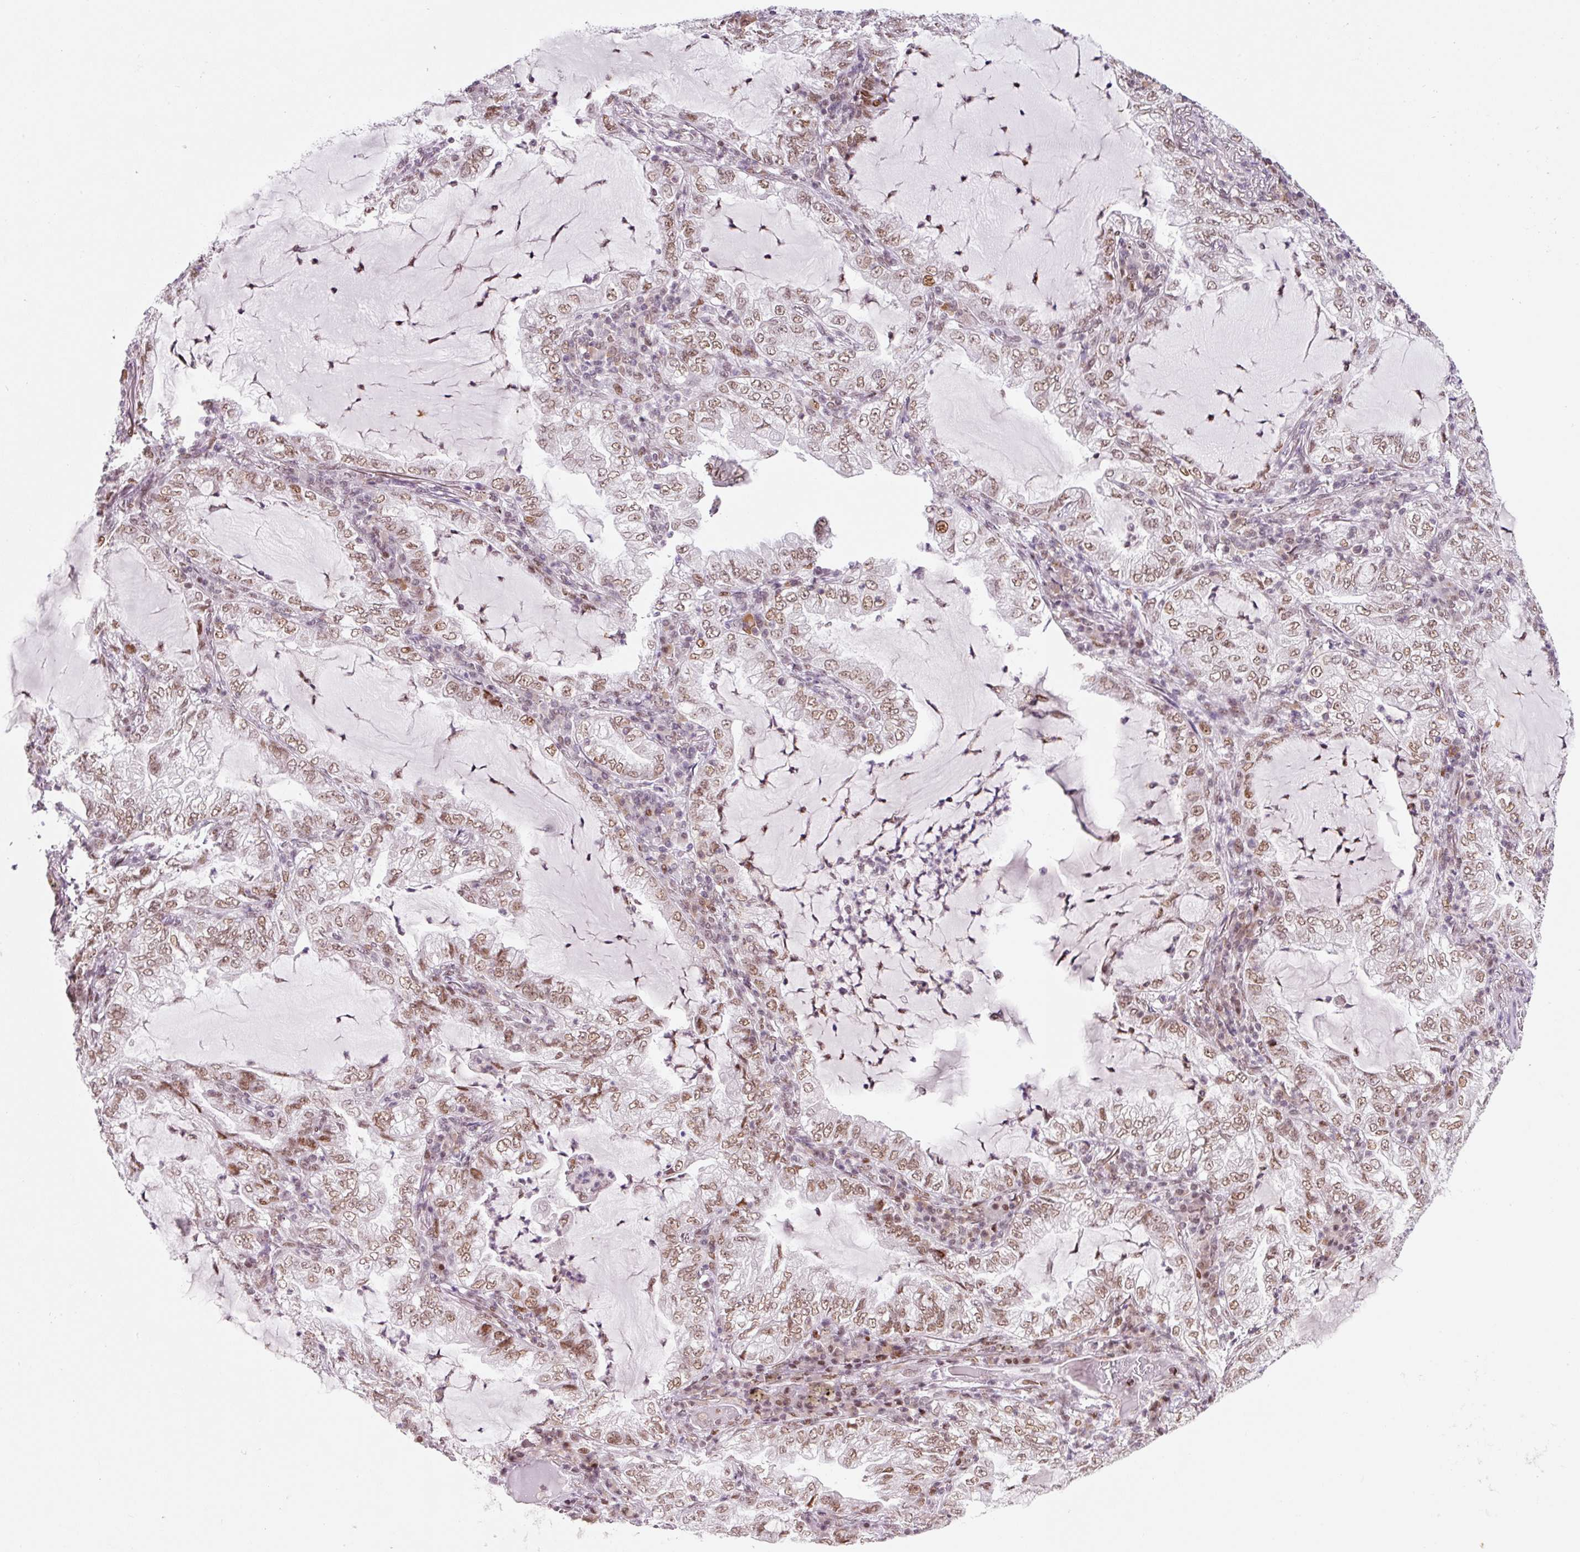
{"staining": {"intensity": "moderate", "quantity": ">75%", "location": "nuclear"}, "tissue": "lung cancer", "cell_type": "Tumor cells", "image_type": "cancer", "snomed": [{"axis": "morphology", "description": "Adenocarcinoma, NOS"}, {"axis": "topography", "description": "Lung"}], "caption": "Human lung cancer (adenocarcinoma) stained for a protein (brown) exhibits moderate nuclear positive expression in about >75% of tumor cells.", "gene": "CCNL2", "patient": {"sex": "female", "age": 73}}